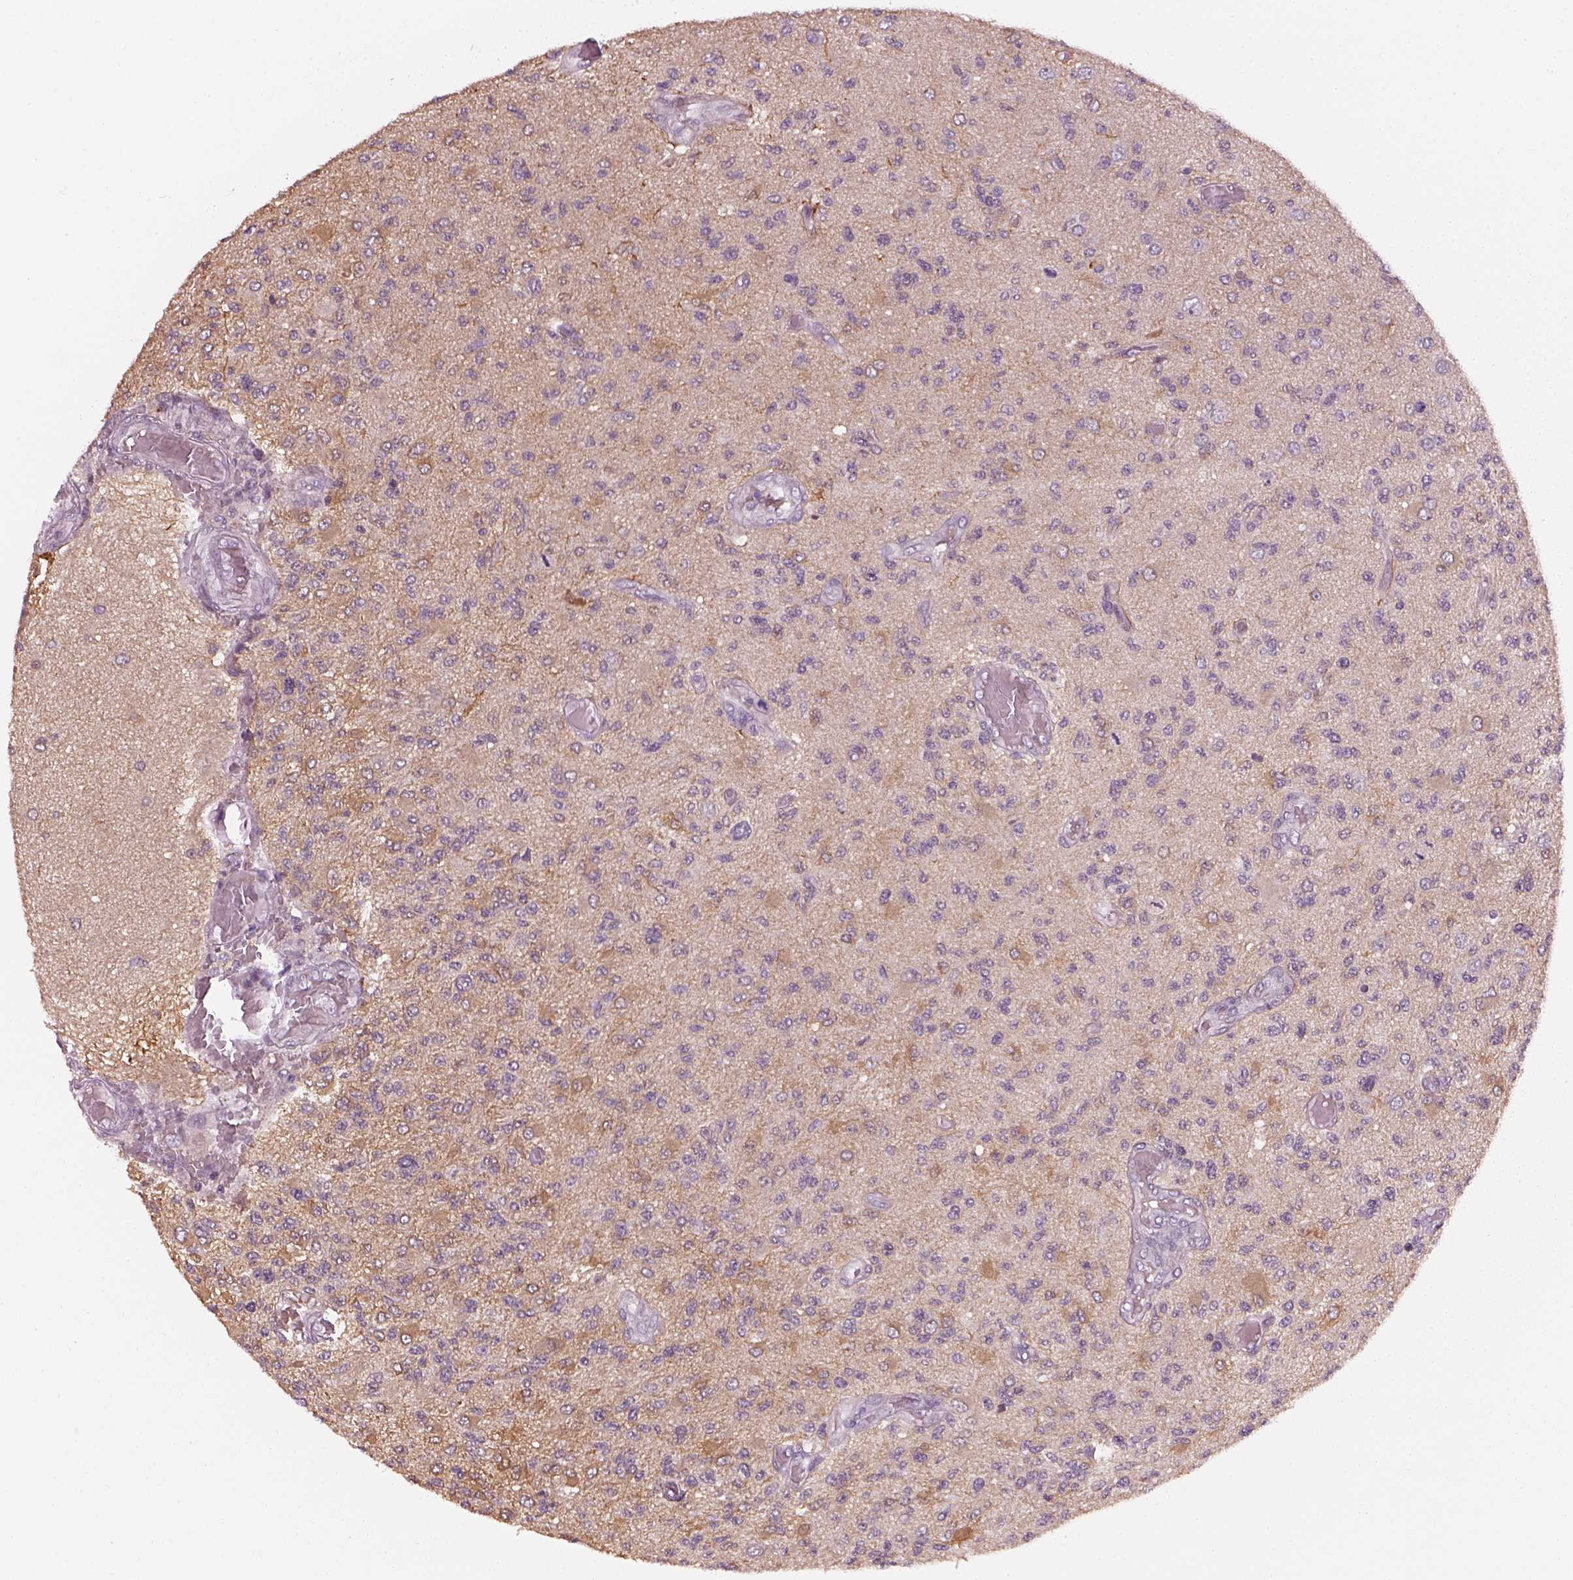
{"staining": {"intensity": "weak", "quantity": "<25%", "location": "cytoplasmic/membranous"}, "tissue": "glioma", "cell_type": "Tumor cells", "image_type": "cancer", "snomed": [{"axis": "morphology", "description": "Glioma, malignant, High grade"}, {"axis": "topography", "description": "Brain"}], "caption": "This image is of malignant glioma (high-grade) stained with IHC to label a protein in brown with the nuclei are counter-stained blue. There is no expression in tumor cells.", "gene": "GDNF", "patient": {"sex": "female", "age": 63}}